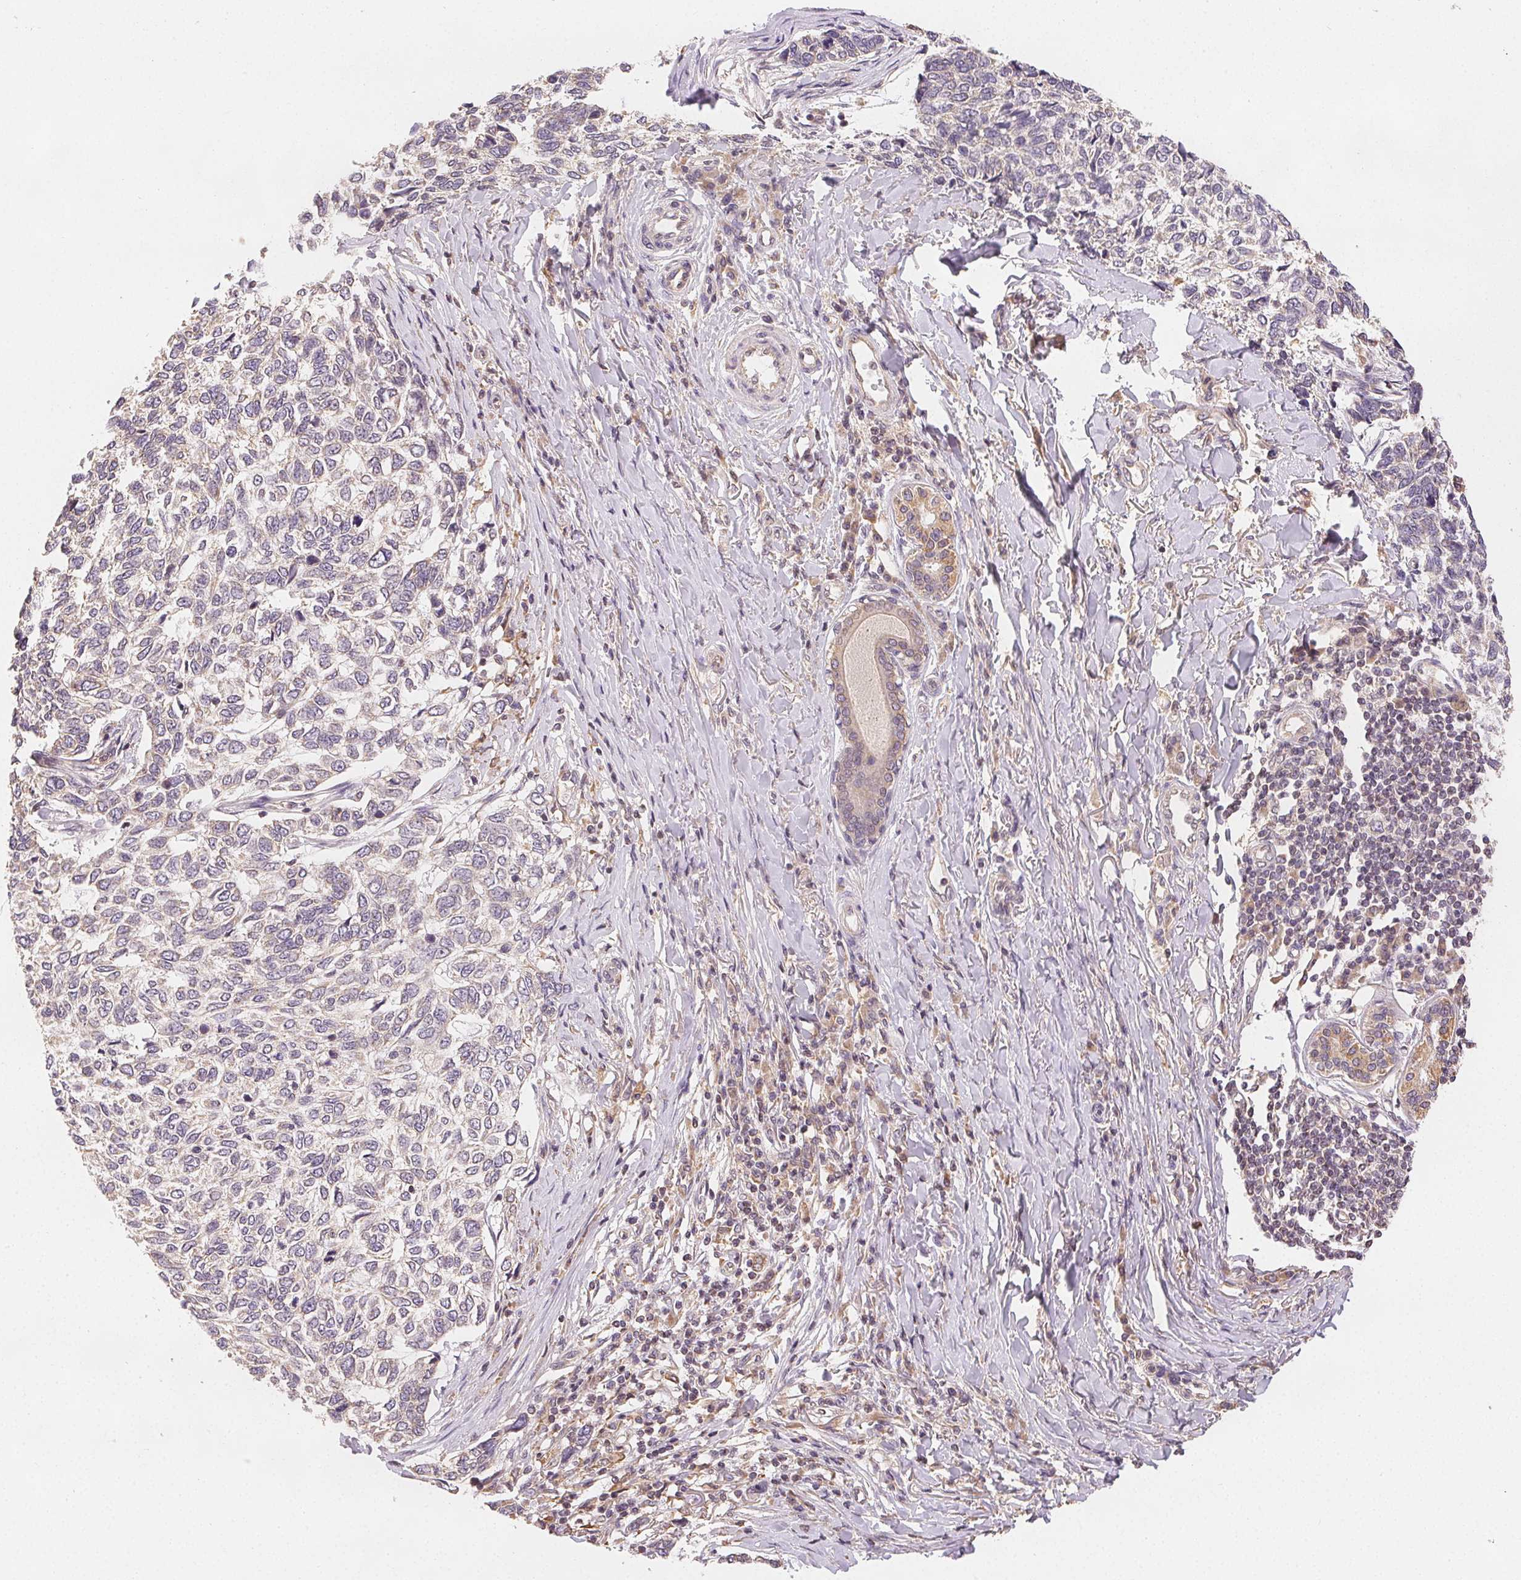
{"staining": {"intensity": "negative", "quantity": "none", "location": "none"}, "tissue": "skin cancer", "cell_type": "Tumor cells", "image_type": "cancer", "snomed": [{"axis": "morphology", "description": "Basal cell carcinoma"}, {"axis": "topography", "description": "Skin"}], "caption": "Skin cancer (basal cell carcinoma) stained for a protein using IHC reveals no staining tumor cells.", "gene": "SEZ6L2", "patient": {"sex": "female", "age": 65}}